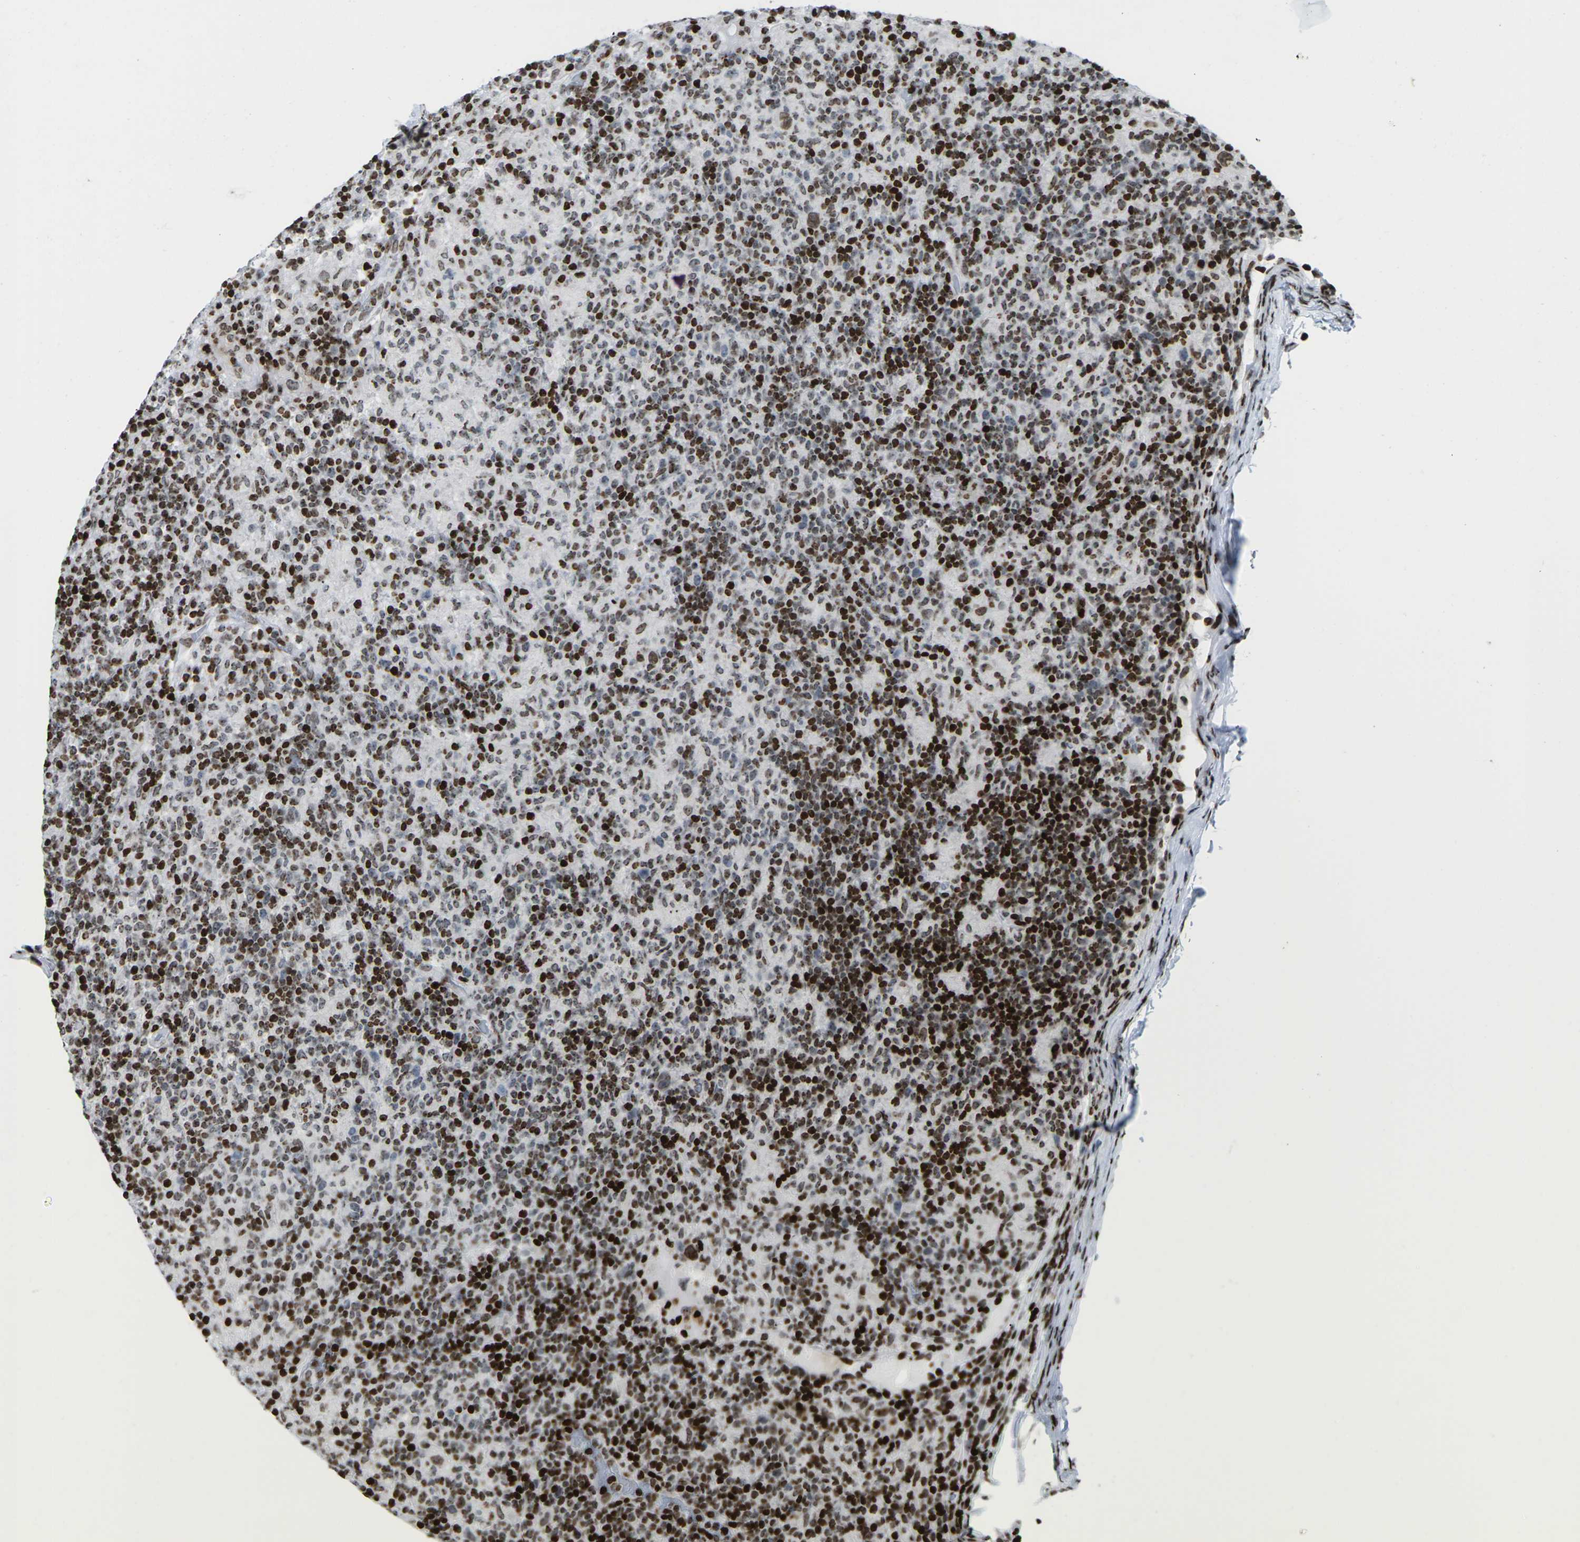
{"staining": {"intensity": "moderate", "quantity": ">75%", "location": "nuclear"}, "tissue": "lymphoma", "cell_type": "Tumor cells", "image_type": "cancer", "snomed": [{"axis": "morphology", "description": "Hodgkin's disease, NOS"}, {"axis": "topography", "description": "Lymph node"}], "caption": "A medium amount of moderate nuclear expression is seen in about >75% of tumor cells in lymphoma tissue.", "gene": "H1-4", "patient": {"sex": "male", "age": 70}}